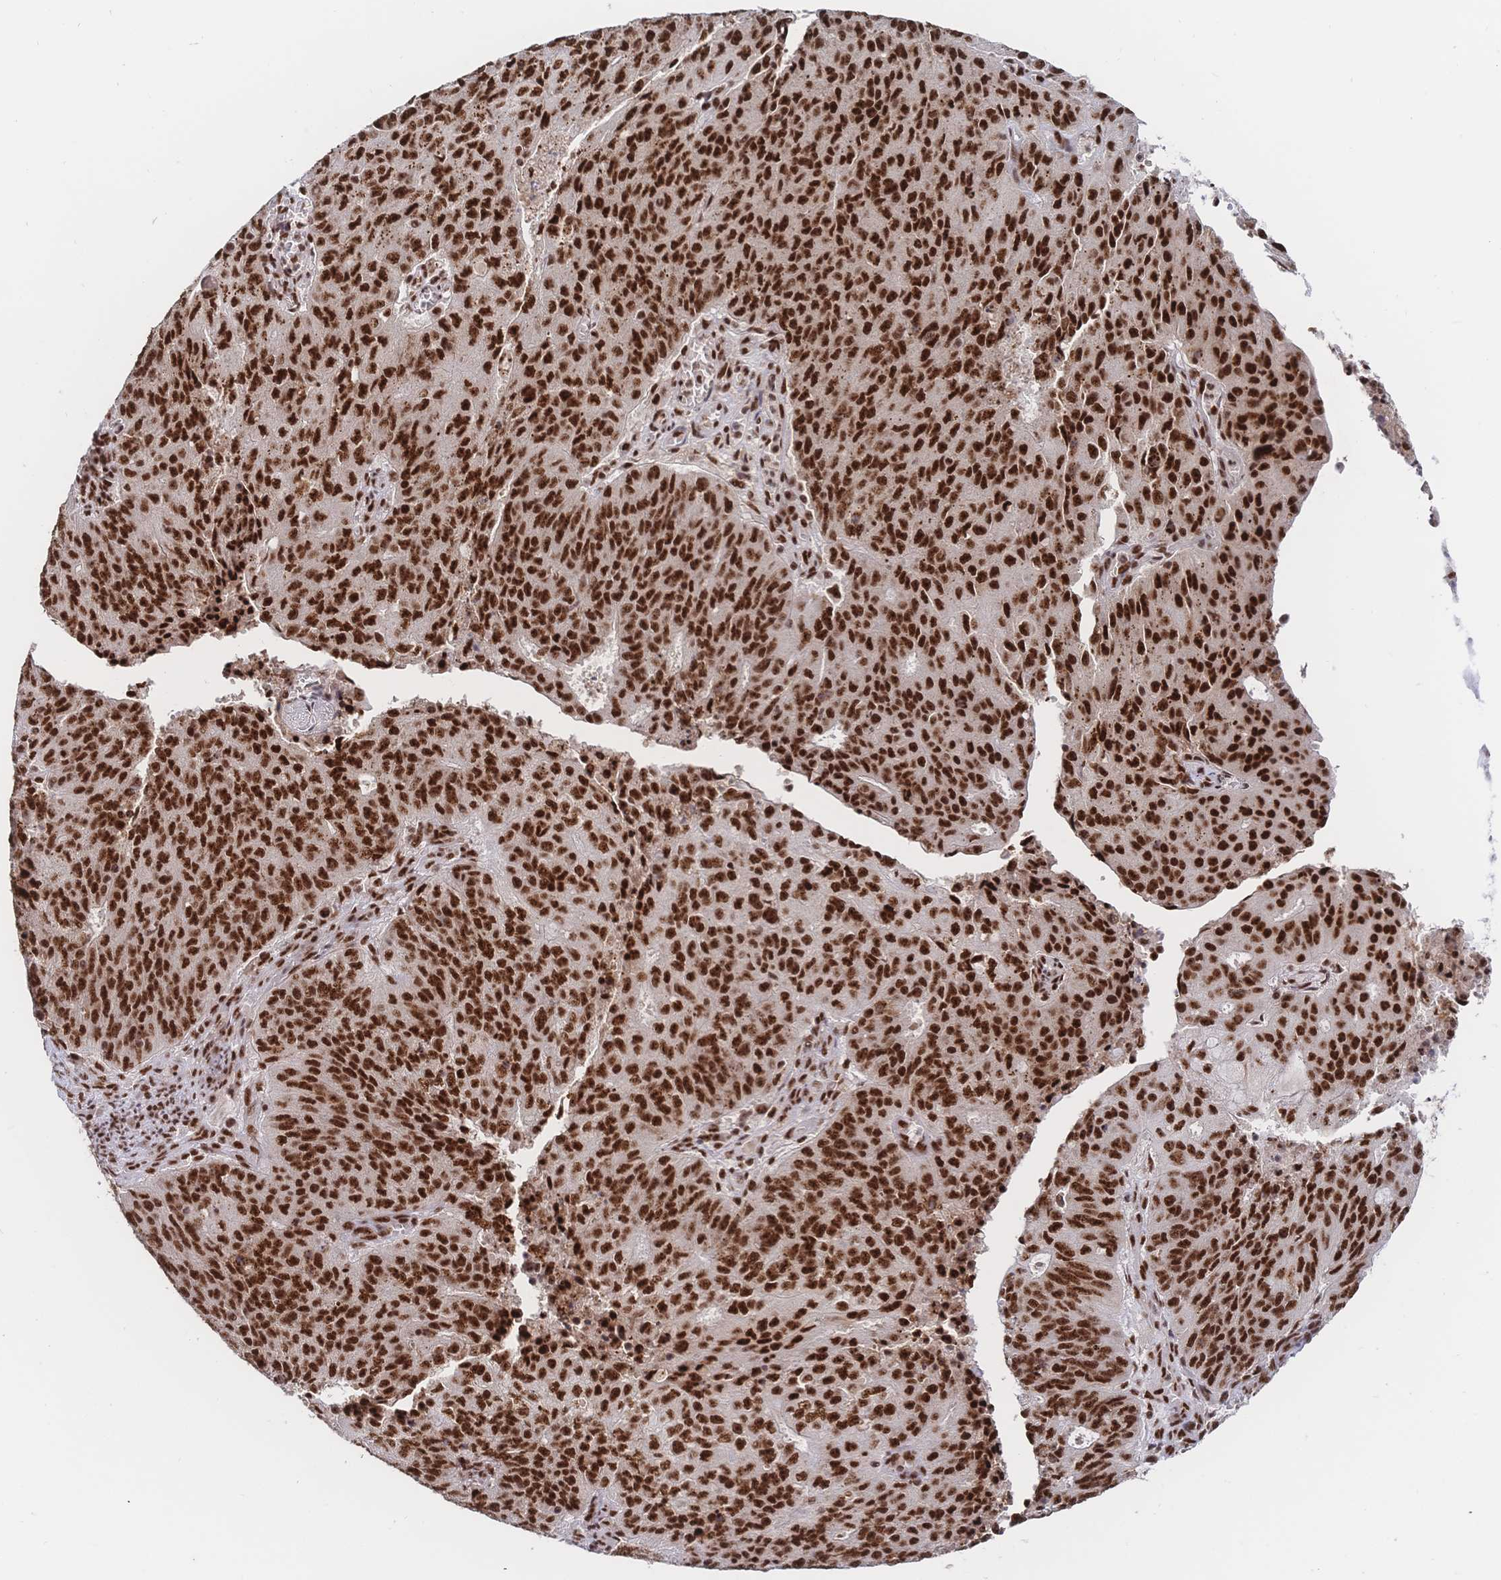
{"staining": {"intensity": "strong", "quantity": ">75%", "location": "nuclear"}, "tissue": "endometrial cancer", "cell_type": "Tumor cells", "image_type": "cancer", "snomed": [{"axis": "morphology", "description": "Adenocarcinoma, NOS"}, {"axis": "topography", "description": "Endometrium"}], "caption": "Immunohistochemical staining of human endometrial cancer shows strong nuclear protein expression in about >75% of tumor cells.", "gene": "SRSF1", "patient": {"sex": "female", "age": 82}}